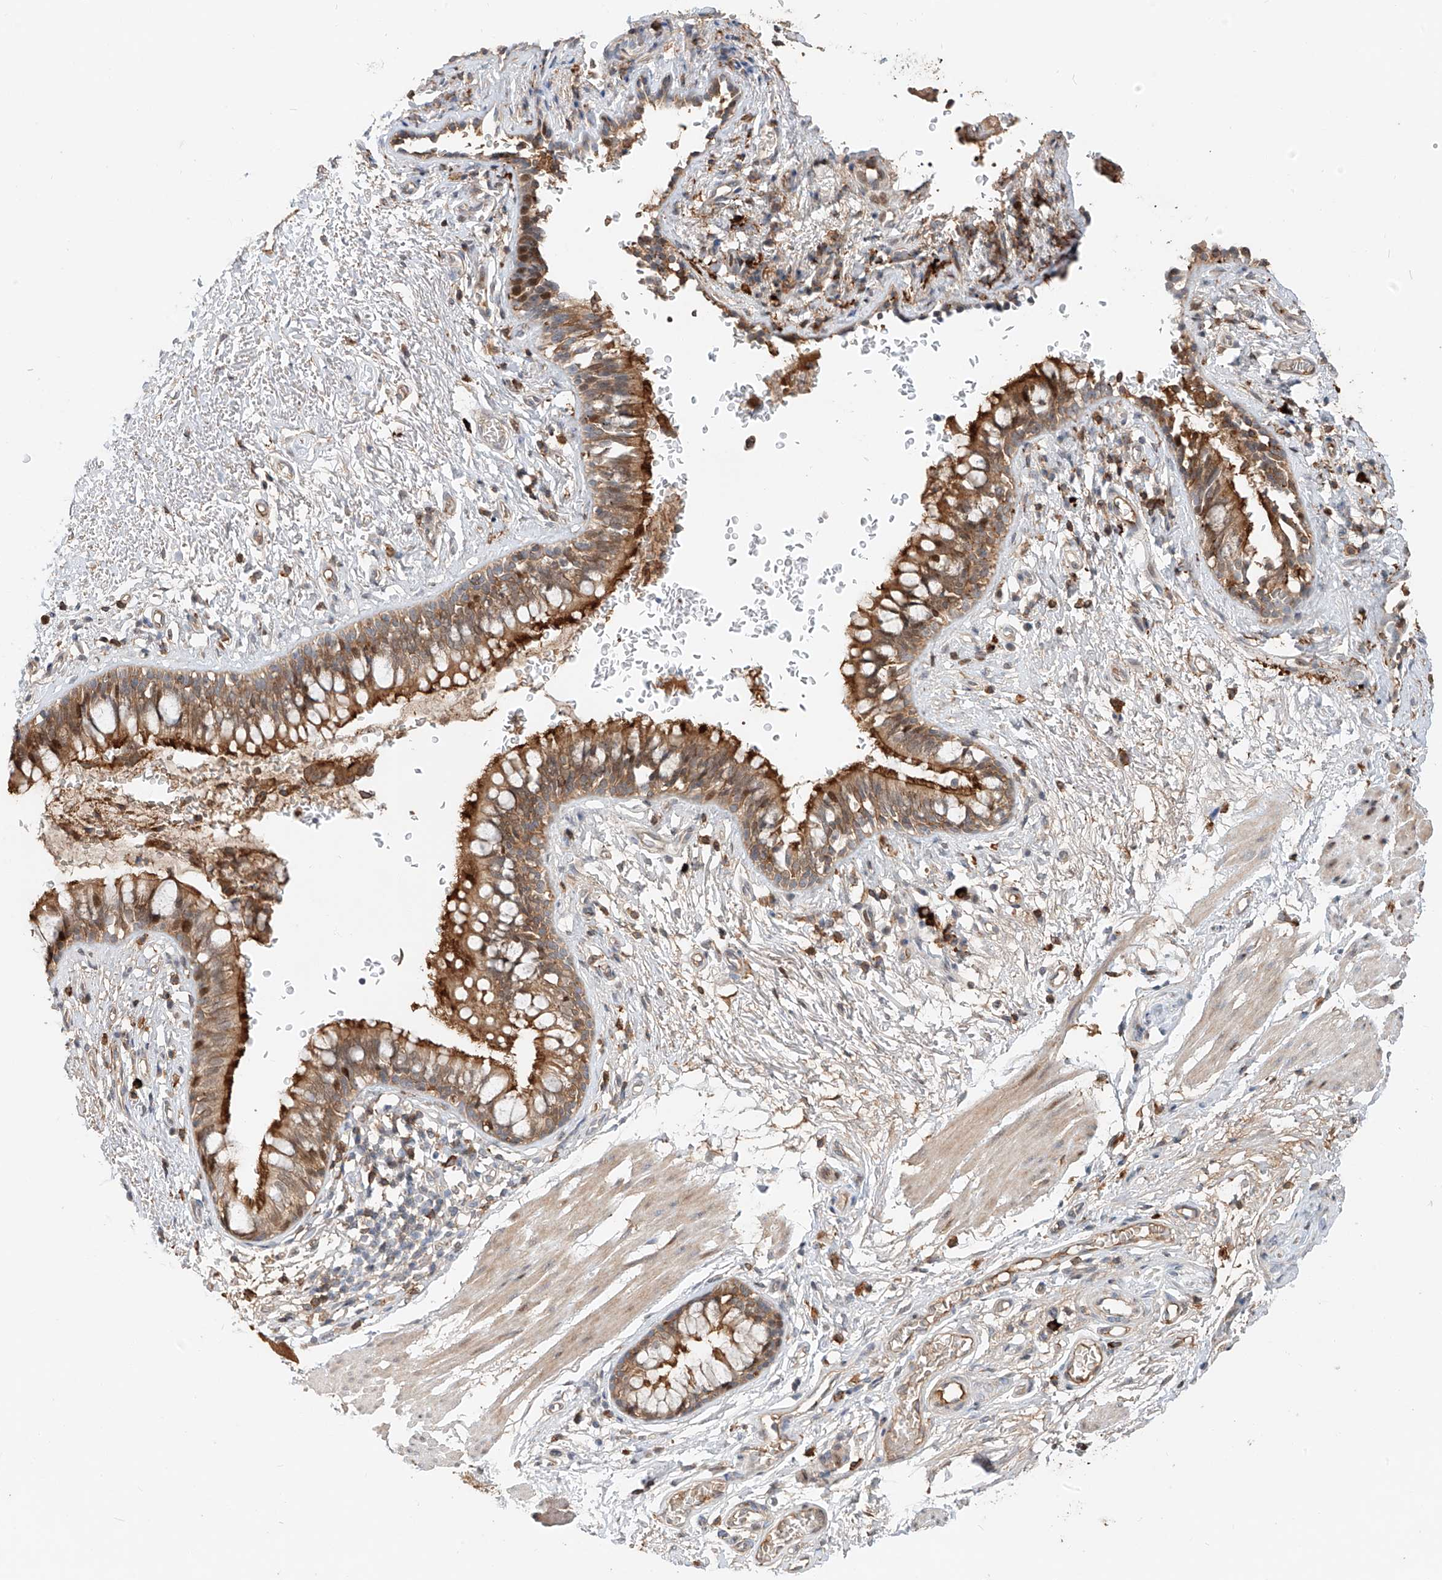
{"staining": {"intensity": "strong", "quantity": "25%-75%", "location": "cytoplasmic/membranous,nuclear"}, "tissue": "bronchus", "cell_type": "Respiratory epithelial cells", "image_type": "normal", "snomed": [{"axis": "morphology", "description": "Normal tissue, NOS"}, {"axis": "topography", "description": "Cartilage tissue"}, {"axis": "topography", "description": "Bronchus"}], "caption": "Immunohistochemistry histopathology image of normal human bronchus stained for a protein (brown), which exhibits high levels of strong cytoplasmic/membranous,nuclear staining in about 25%-75% of respiratory epithelial cells.", "gene": "CEP162", "patient": {"sex": "female", "age": 36}}